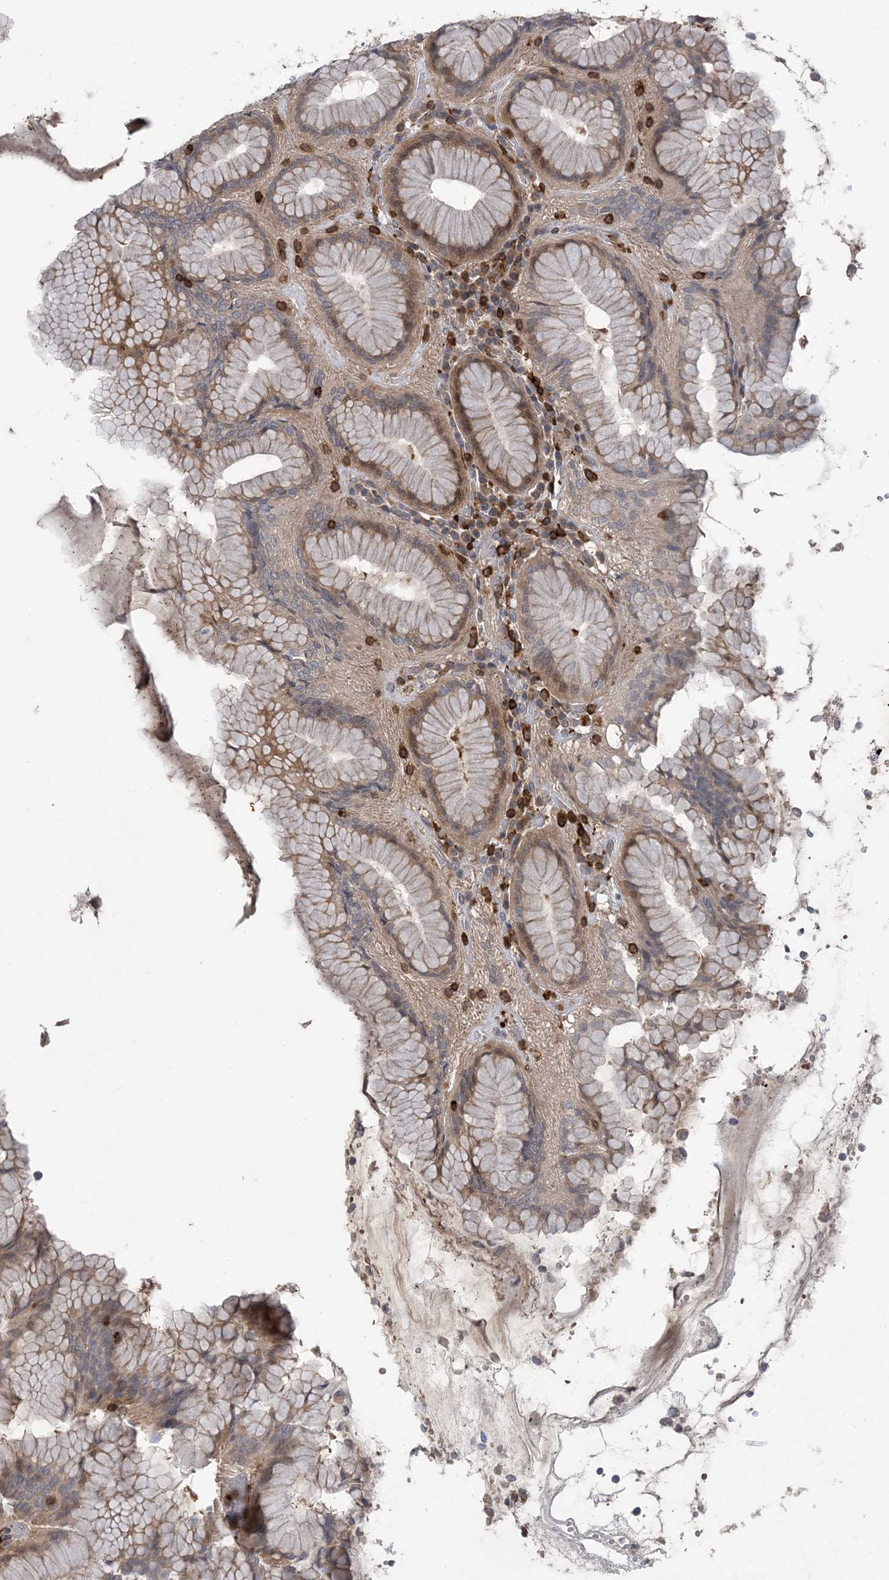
{"staining": {"intensity": "weak", "quantity": "25%-75%", "location": "cytoplasmic/membranous"}, "tissue": "stomach", "cell_type": "Glandular cells", "image_type": "normal", "snomed": [{"axis": "morphology", "description": "Normal tissue, NOS"}, {"axis": "topography", "description": "Stomach"}, {"axis": "topography", "description": "Stomach, lower"}], "caption": "A high-resolution histopathology image shows immunohistochemistry staining of benign stomach, which exhibits weak cytoplasmic/membranous staining in approximately 25%-75% of glandular cells. The staining is performed using DAB (3,3'-diaminobenzidine) brown chromogen to label protein expression. The nuclei are counter-stained blue using hematoxylin.", "gene": "AK9", "patient": {"sex": "female", "age": 56}}